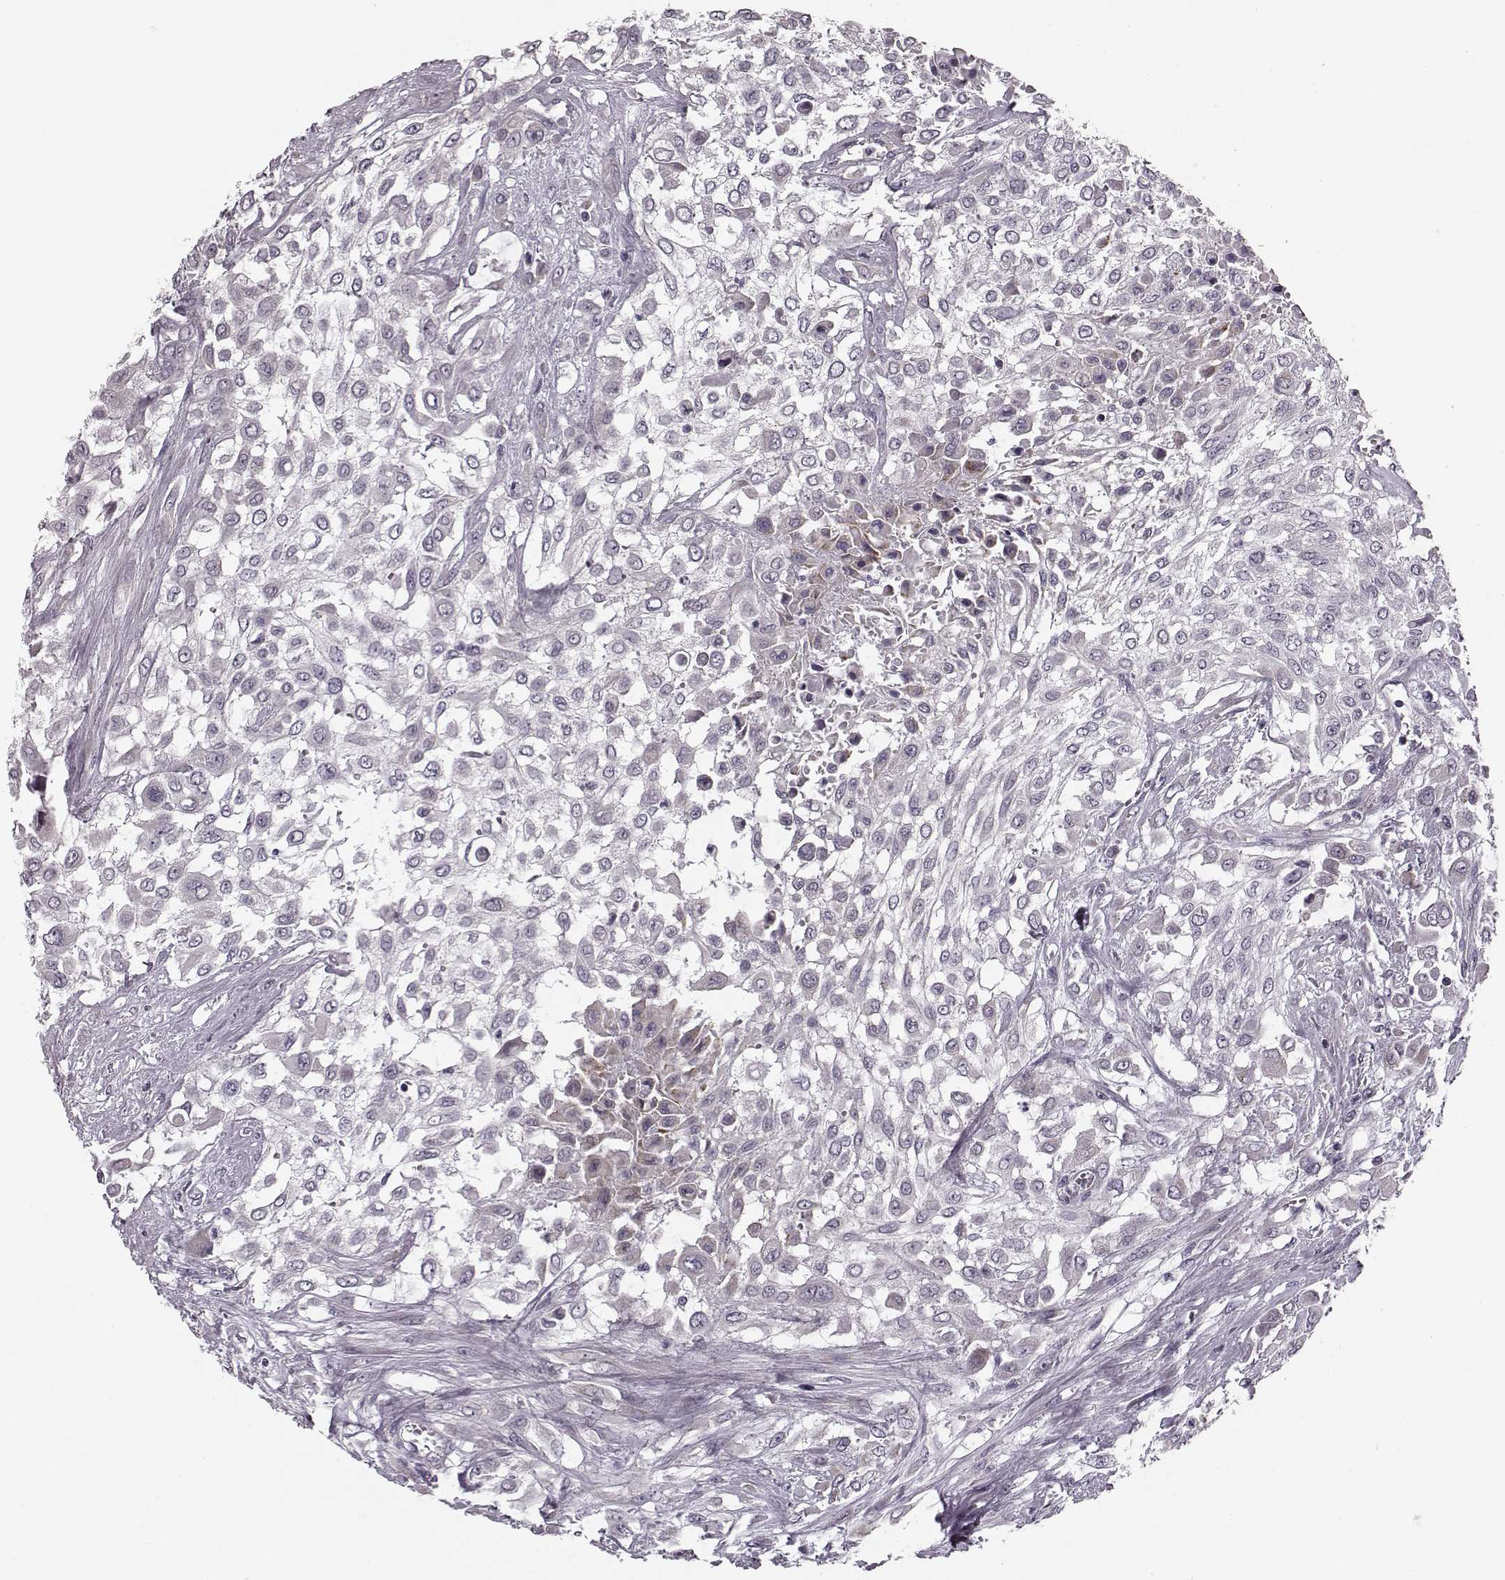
{"staining": {"intensity": "negative", "quantity": "none", "location": "none"}, "tissue": "urothelial cancer", "cell_type": "Tumor cells", "image_type": "cancer", "snomed": [{"axis": "morphology", "description": "Urothelial carcinoma, High grade"}, {"axis": "topography", "description": "Urinary bladder"}], "caption": "The micrograph displays no significant staining in tumor cells of urothelial cancer.", "gene": "FAM234B", "patient": {"sex": "male", "age": 57}}